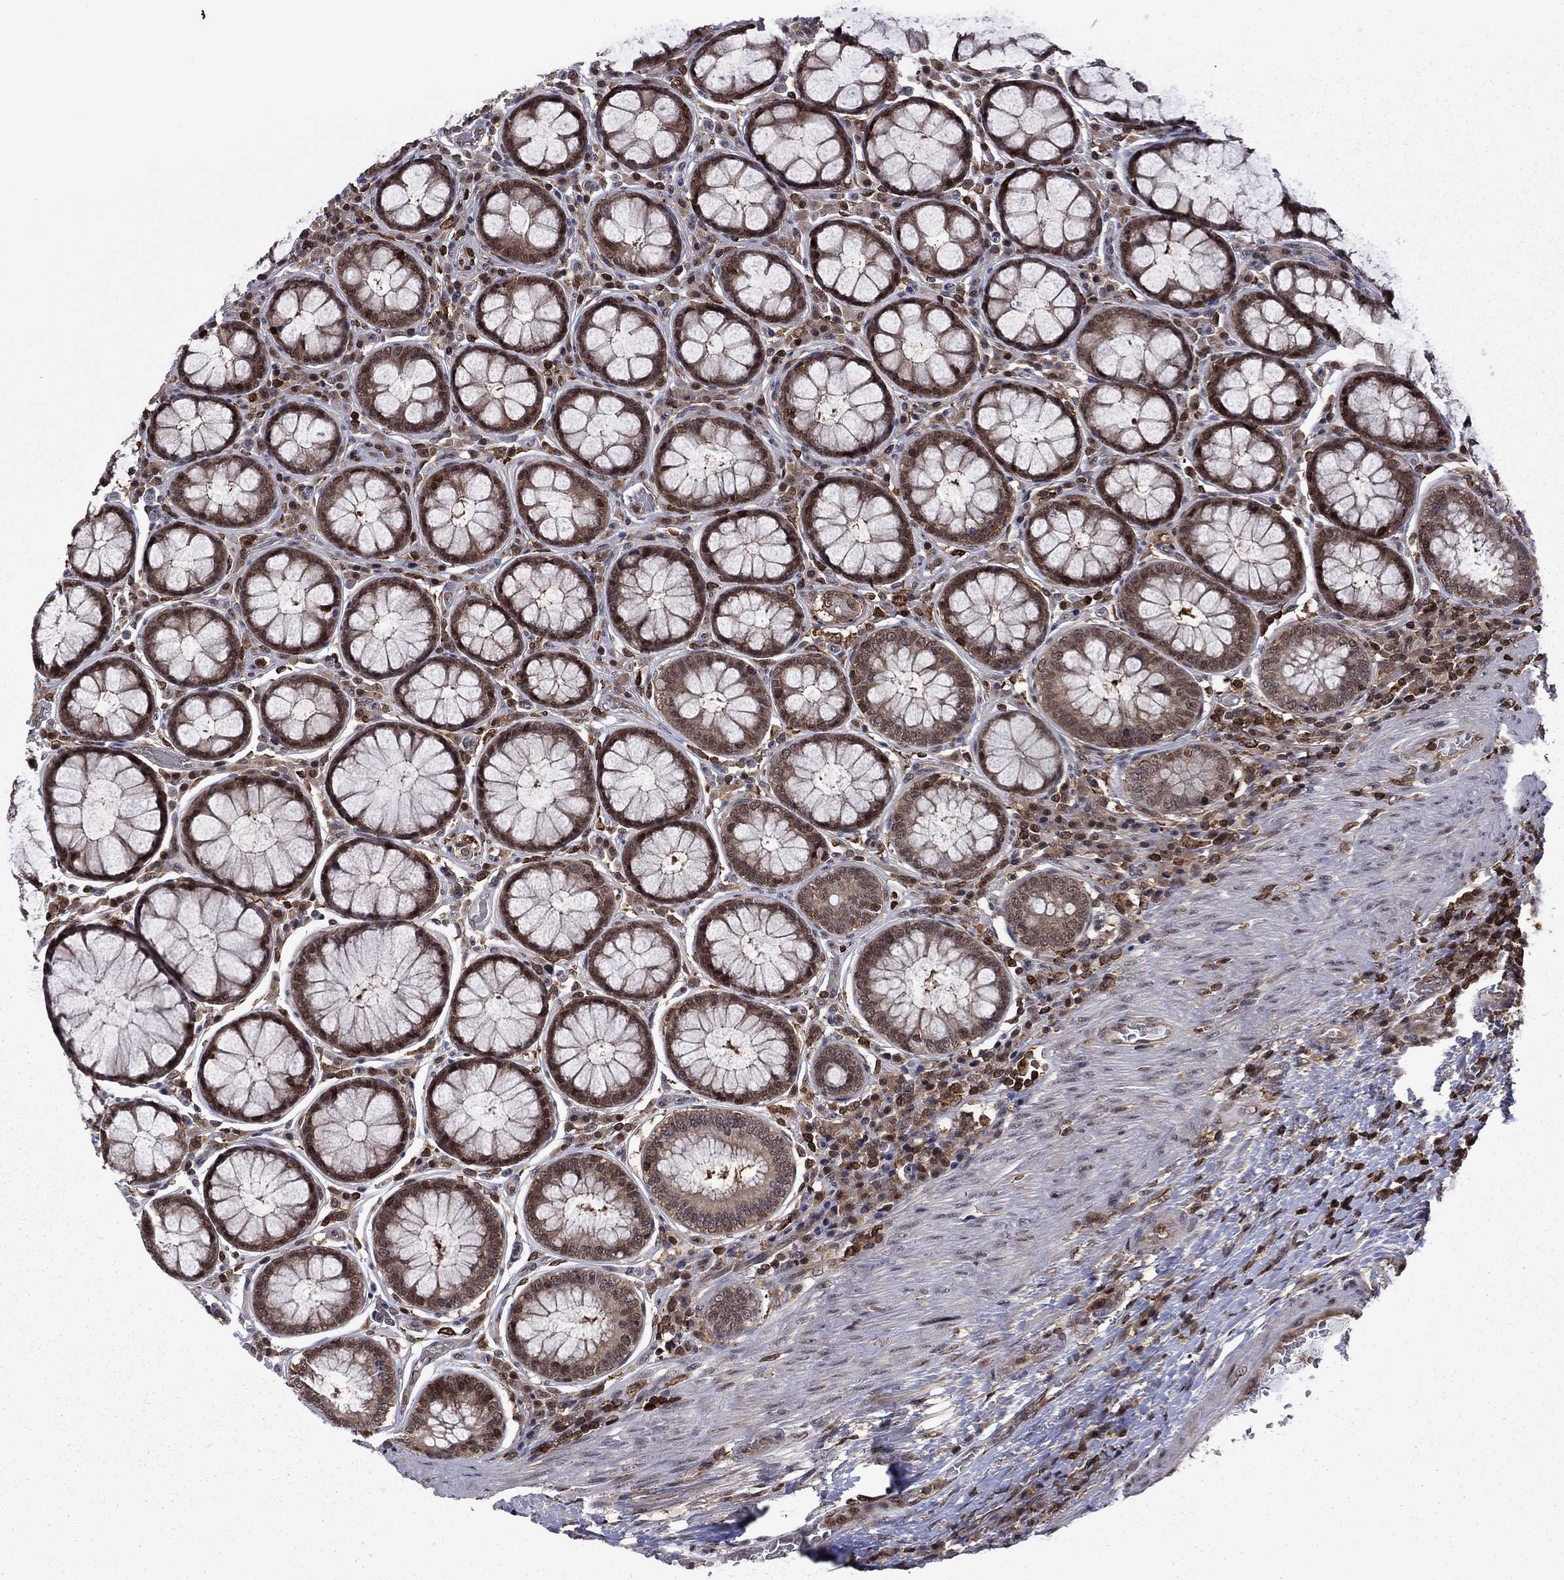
{"staining": {"intensity": "moderate", "quantity": "<25%", "location": "cytoplasmic/membranous,nuclear"}, "tissue": "colorectal cancer", "cell_type": "Tumor cells", "image_type": "cancer", "snomed": [{"axis": "morphology", "description": "Adenocarcinoma, NOS"}, {"axis": "topography", "description": "Colon"}], "caption": "Colorectal cancer (adenocarcinoma) was stained to show a protein in brown. There is low levels of moderate cytoplasmic/membranous and nuclear staining in about <25% of tumor cells.", "gene": "PSMD2", "patient": {"sex": "female", "age": 86}}